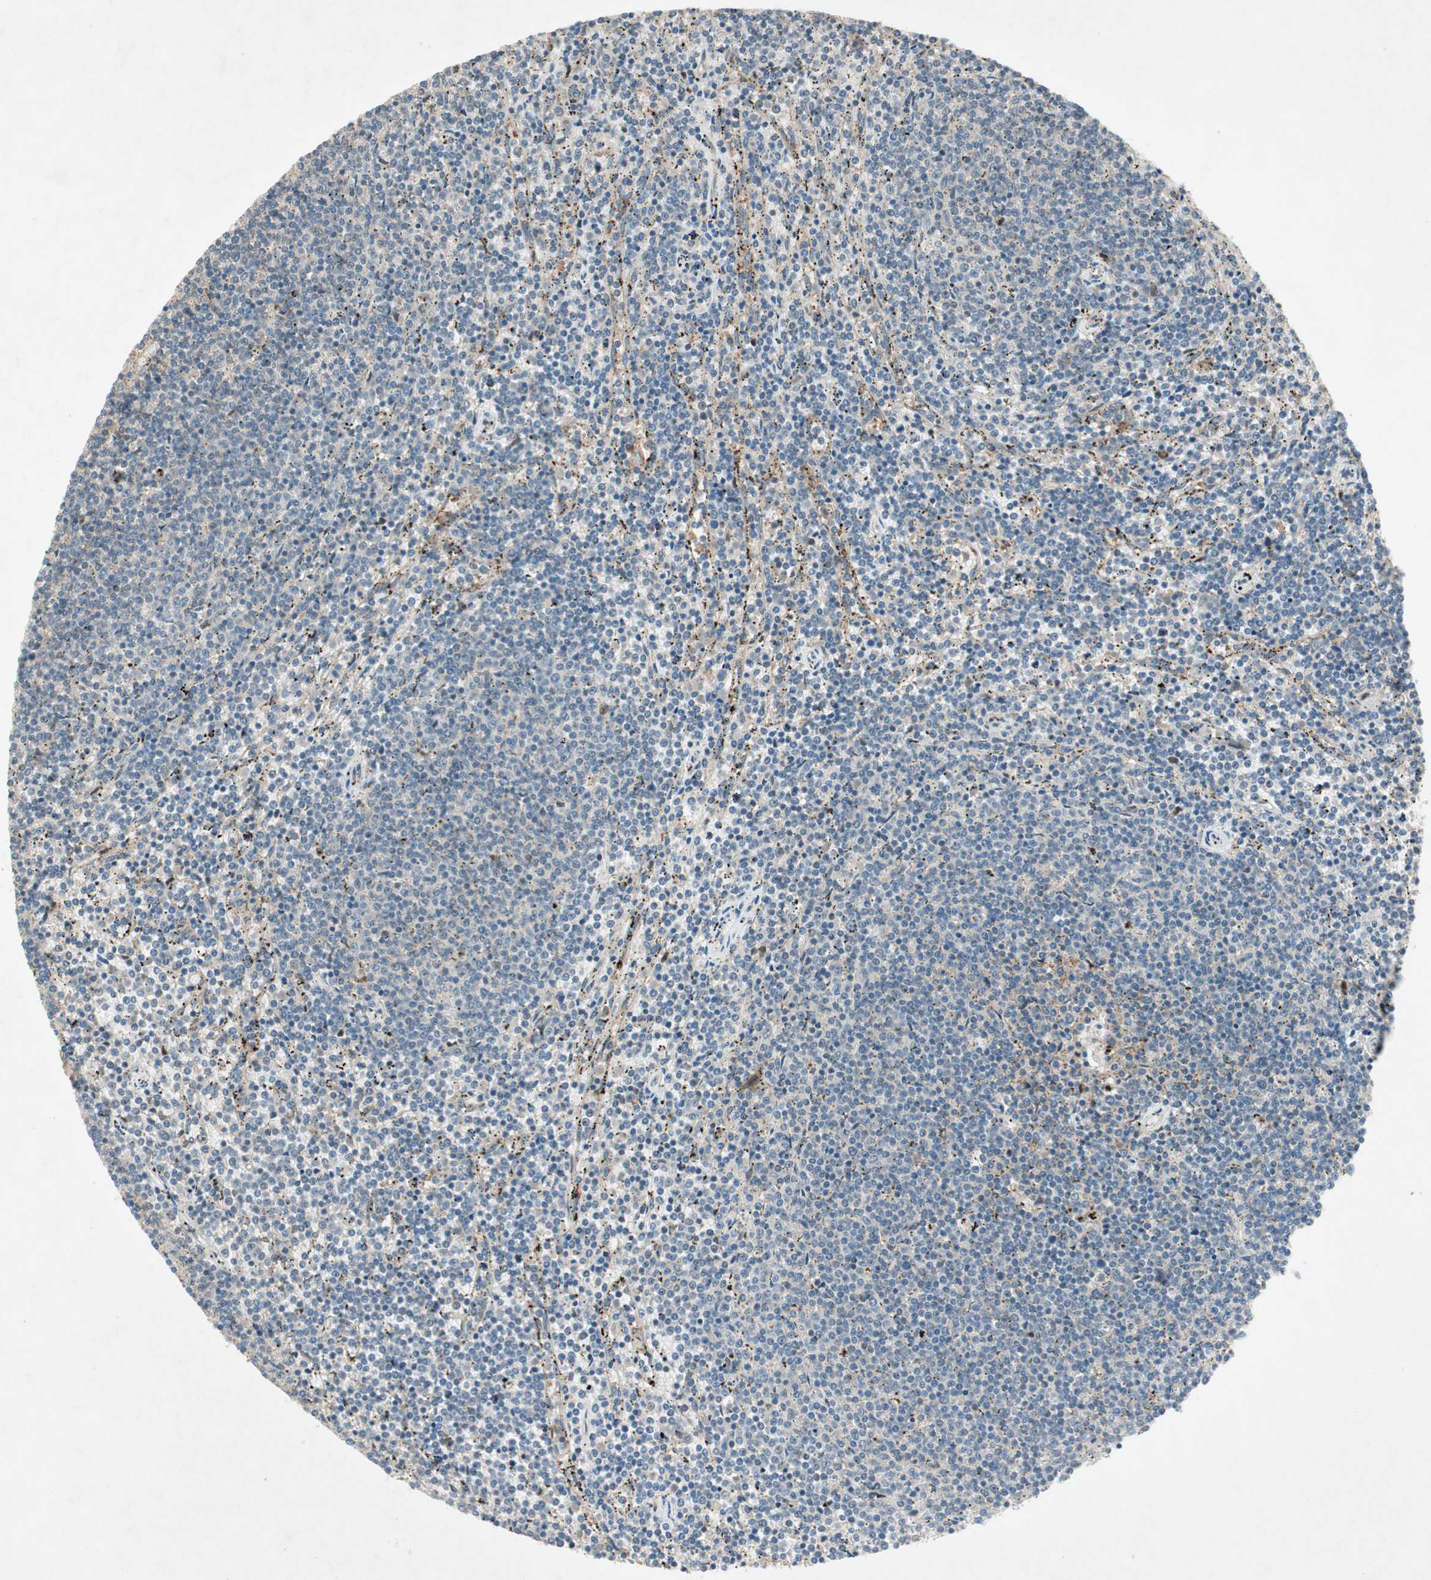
{"staining": {"intensity": "negative", "quantity": "none", "location": "none"}, "tissue": "lymphoma", "cell_type": "Tumor cells", "image_type": "cancer", "snomed": [{"axis": "morphology", "description": "Malignant lymphoma, non-Hodgkin's type, Low grade"}, {"axis": "topography", "description": "Spleen"}], "caption": "Malignant lymphoma, non-Hodgkin's type (low-grade) was stained to show a protein in brown. There is no significant positivity in tumor cells.", "gene": "RNGTT", "patient": {"sex": "female", "age": 50}}